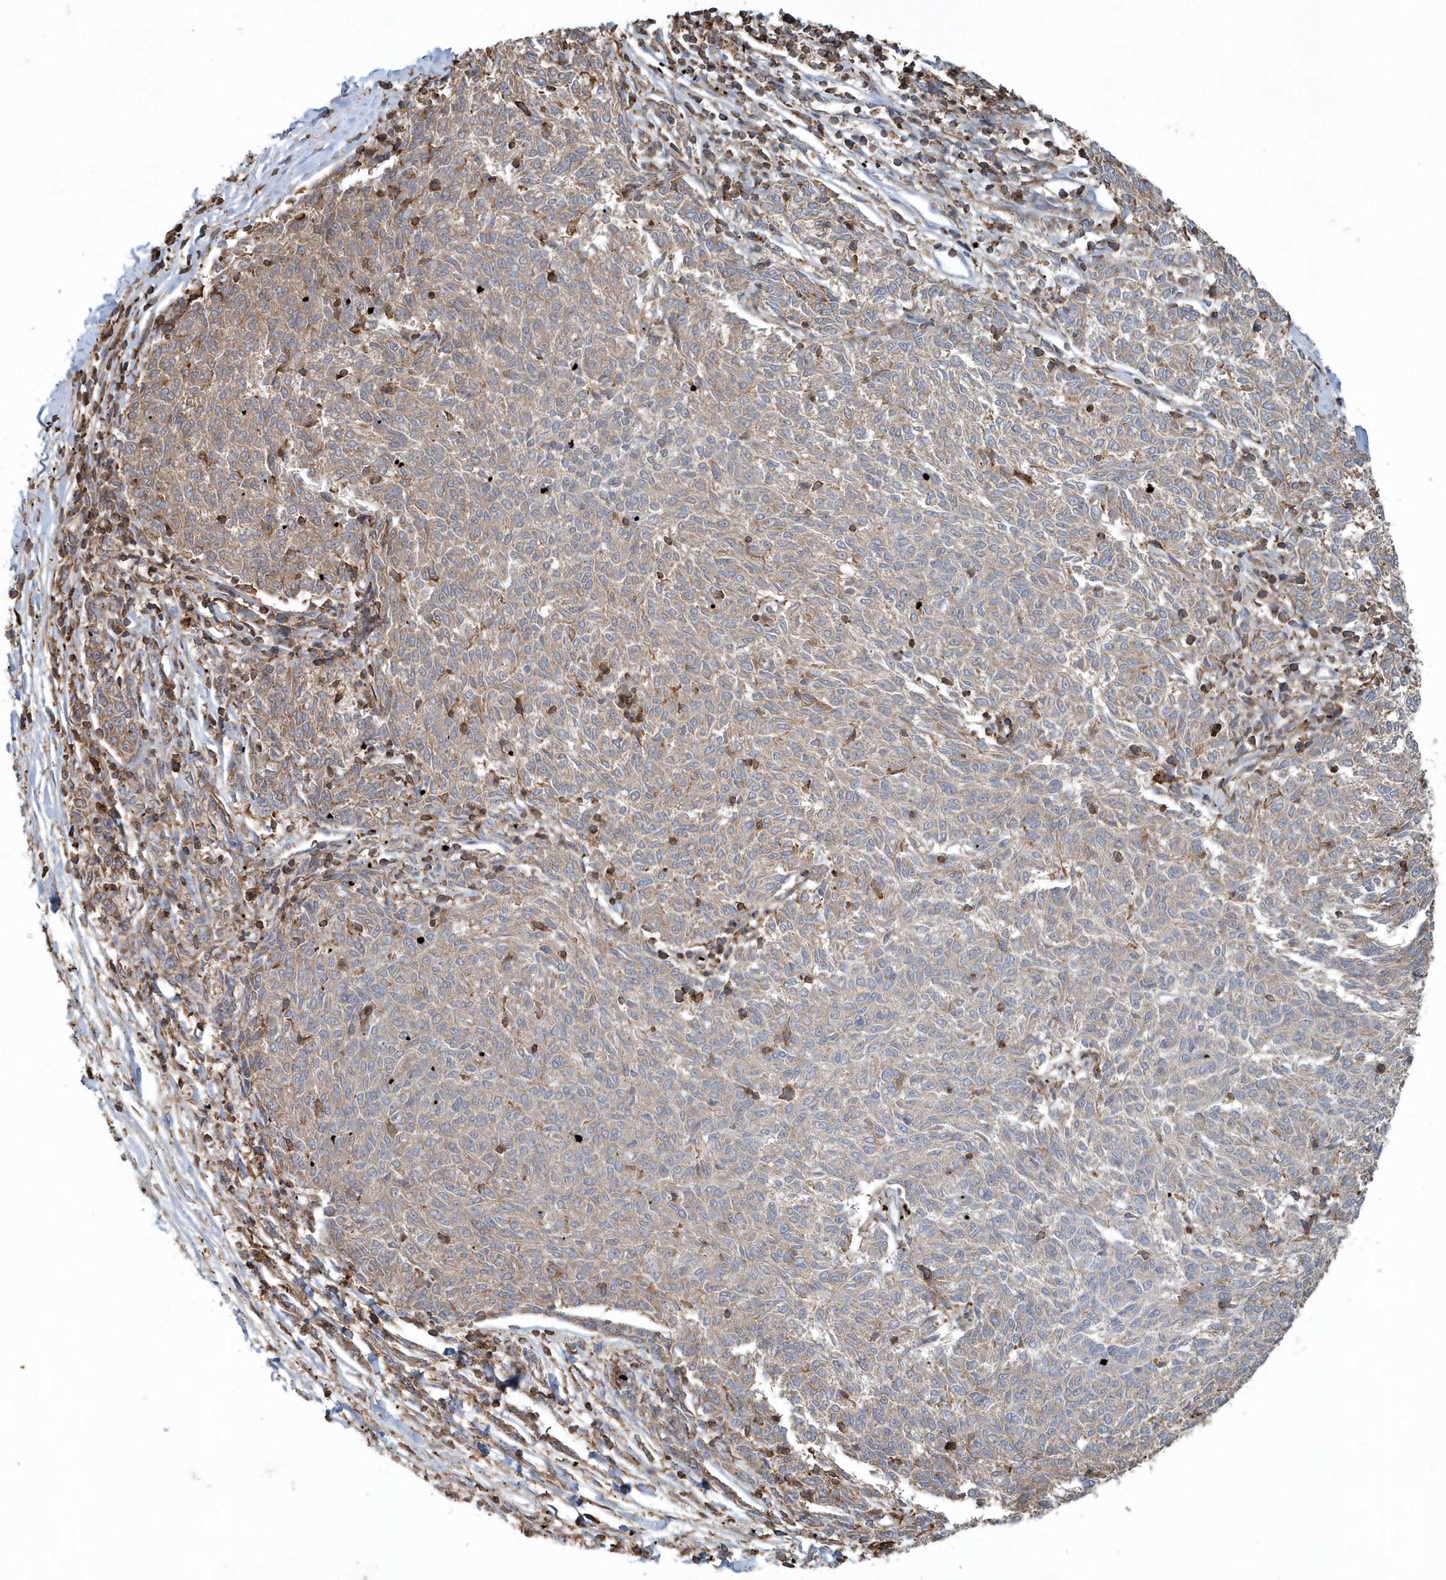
{"staining": {"intensity": "weak", "quantity": ">75%", "location": "cytoplasmic/membranous"}, "tissue": "melanoma", "cell_type": "Tumor cells", "image_type": "cancer", "snomed": [{"axis": "morphology", "description": "Malignant melanoma, NOS"}, {"axis": "topography", "description": "Skin"}], "caption": "Immunohistochemical staining of human melanoma shows low levels of weak cytoplasmic/membranous protein expression in approximately >75% of tumor cells.", "gene": "MMUT", "patient": {"sex": "female", "age": 72}}